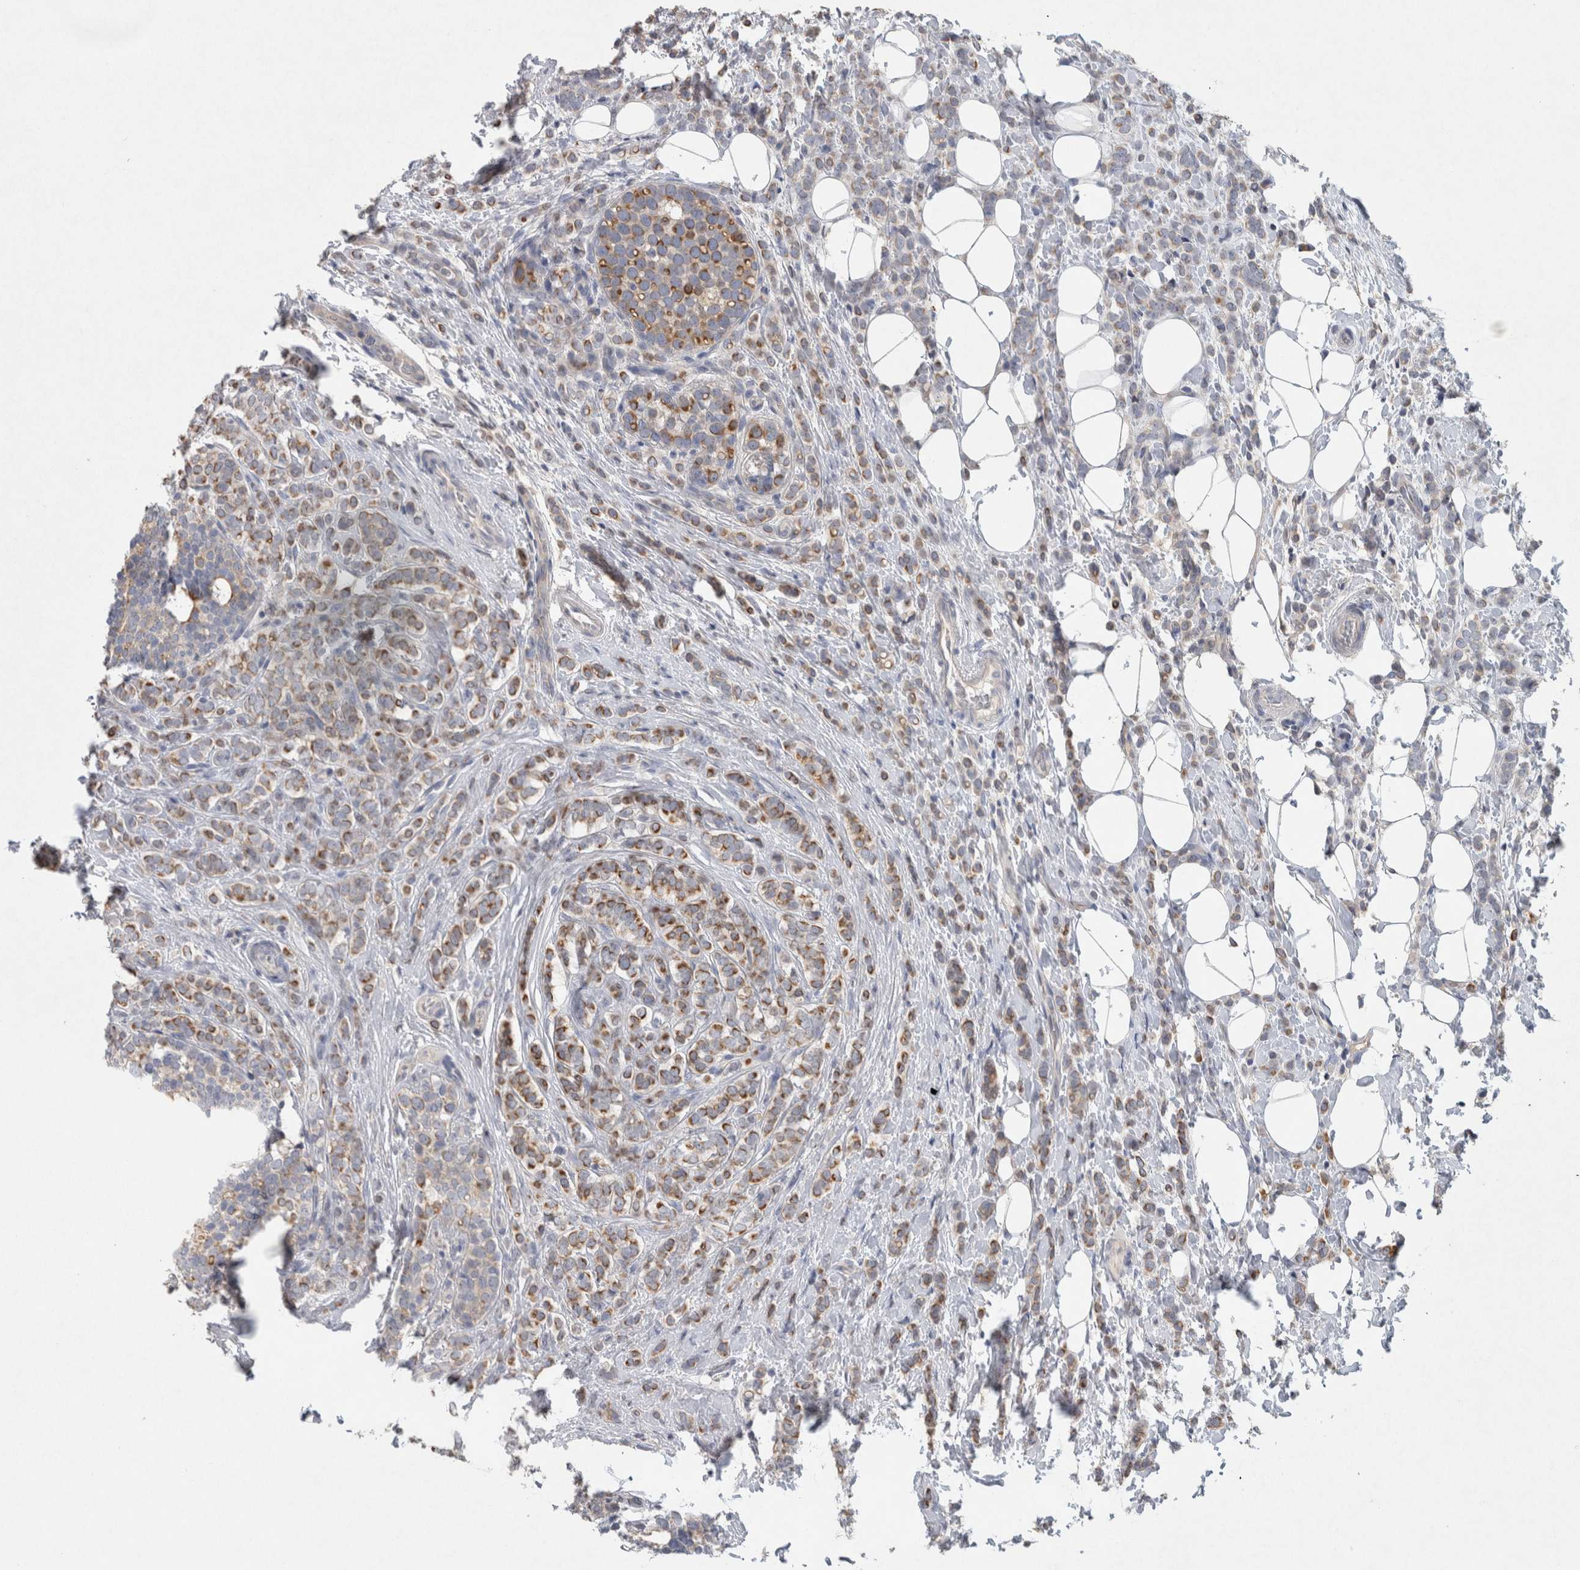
{"staining": {"intensity": "moderate", "quantity": ">75%", "location": "cytoplasmic/membranous"}, "tissue": "breast cancer", "cell_type": "Tumor cells", "image_type": "cancer", "snomed": [{"axis": "morphology", "description": "Lobular carcinoma"}, {"axis": "topography", "description": "Breast"}], "caption": "The image demonstrates a brown stain indicating the presence of a protein in the cytoplasmic/membranous of tumor cells in breast lobular carcinoma. (brown staining indicates protein expression, while blue staining denotes nuclei).", "gene": "HEXD", "patient": {"sex": "female", "age": 50}}